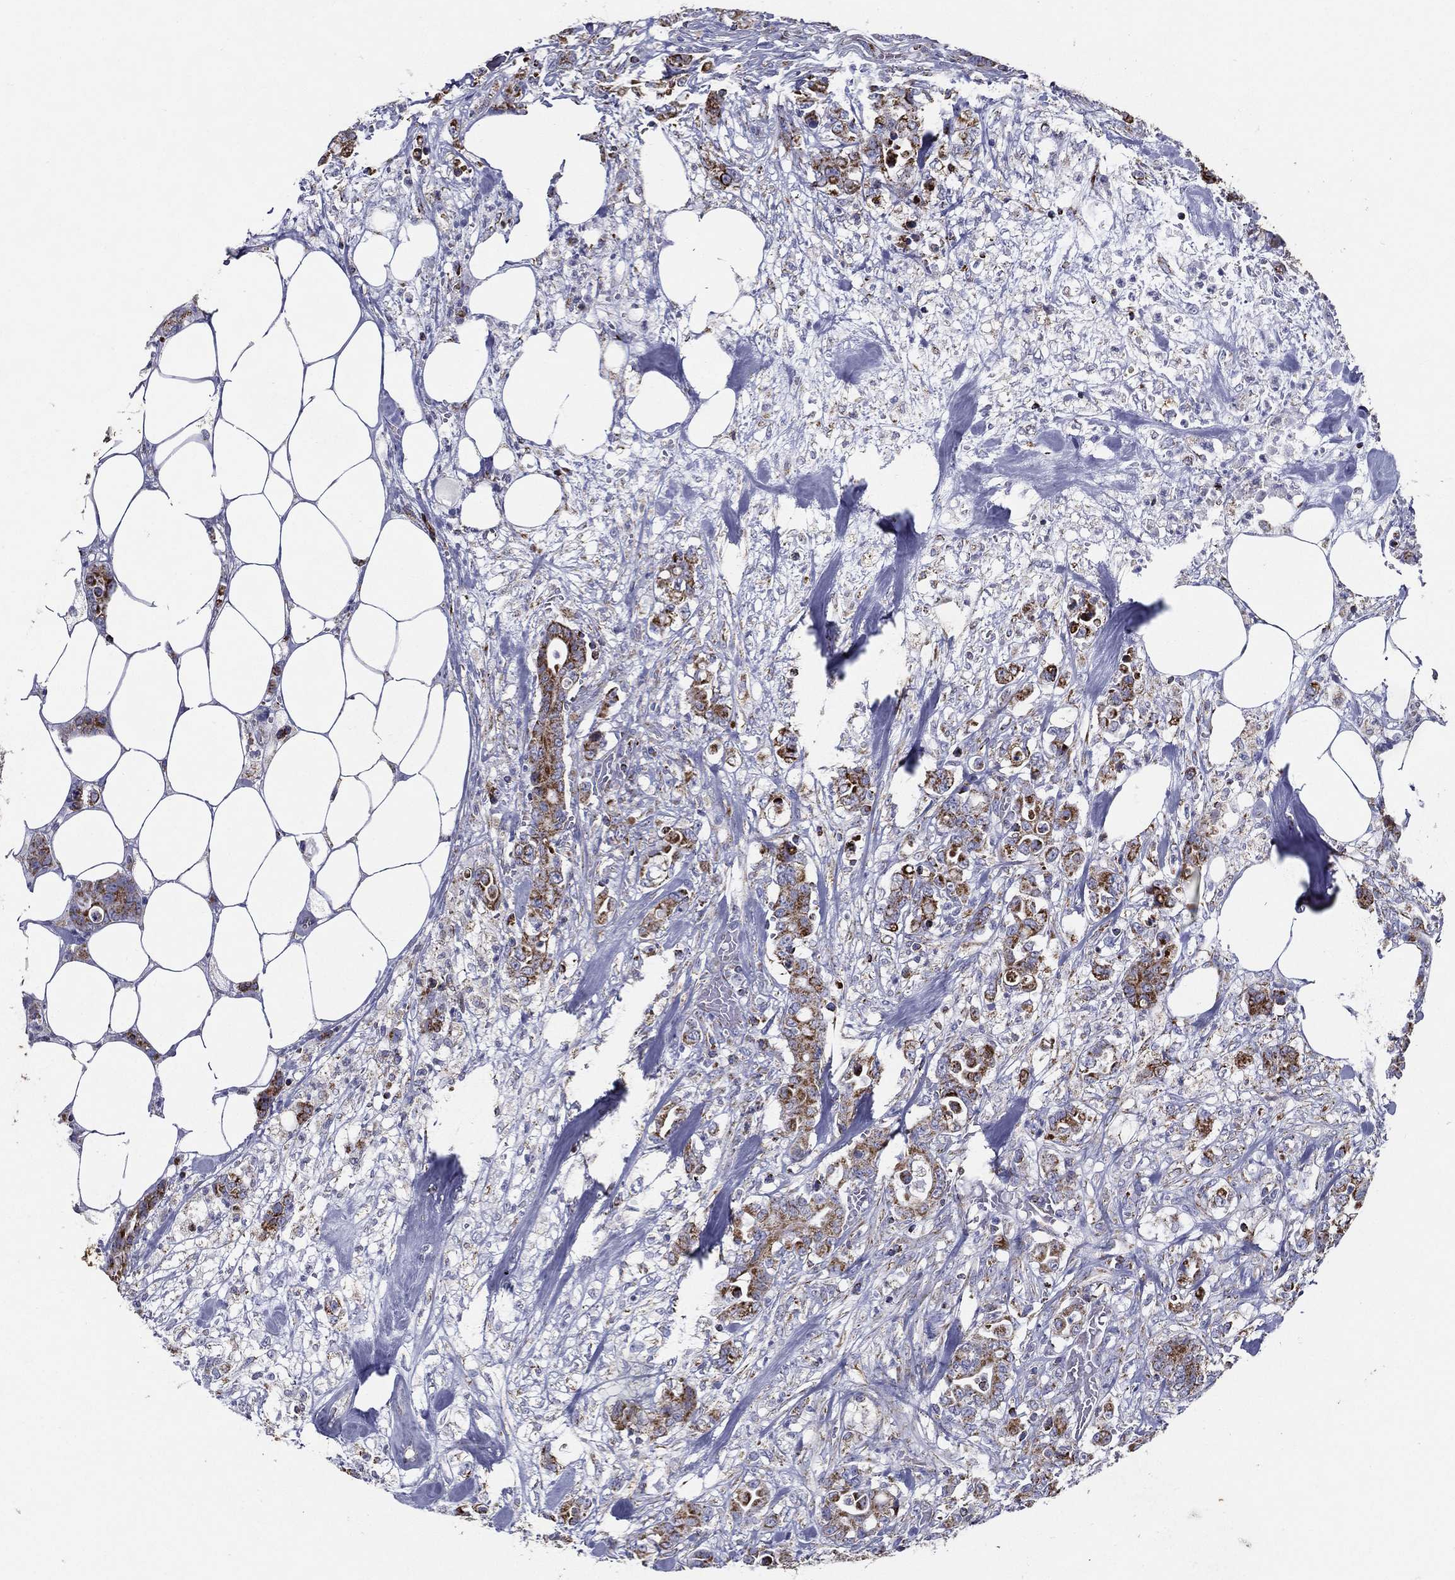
{"staining": {"intensity": "moderate", "quantity": "25%-75%", "location": "cytoplasmic/membranous"}, "tissue": "colorectal cancer", "cell_type": "Tumor cells", "image_type": "cancer", "snomed": [{"axis": "morphology", "description": "Adenocarcinoma, NOS"}, {"axis": "topography", "description": "Colon"}], "caption": "Protein analysis of adenocarcinoma (colorectal) tissue reveals moderate cytoplasmic/membranous positivity in about 25%-75% of tumor cells. Nuclei are stained in blue.", "gene": "SFXN1", "patient": {"sex": "female", "age": 69}}